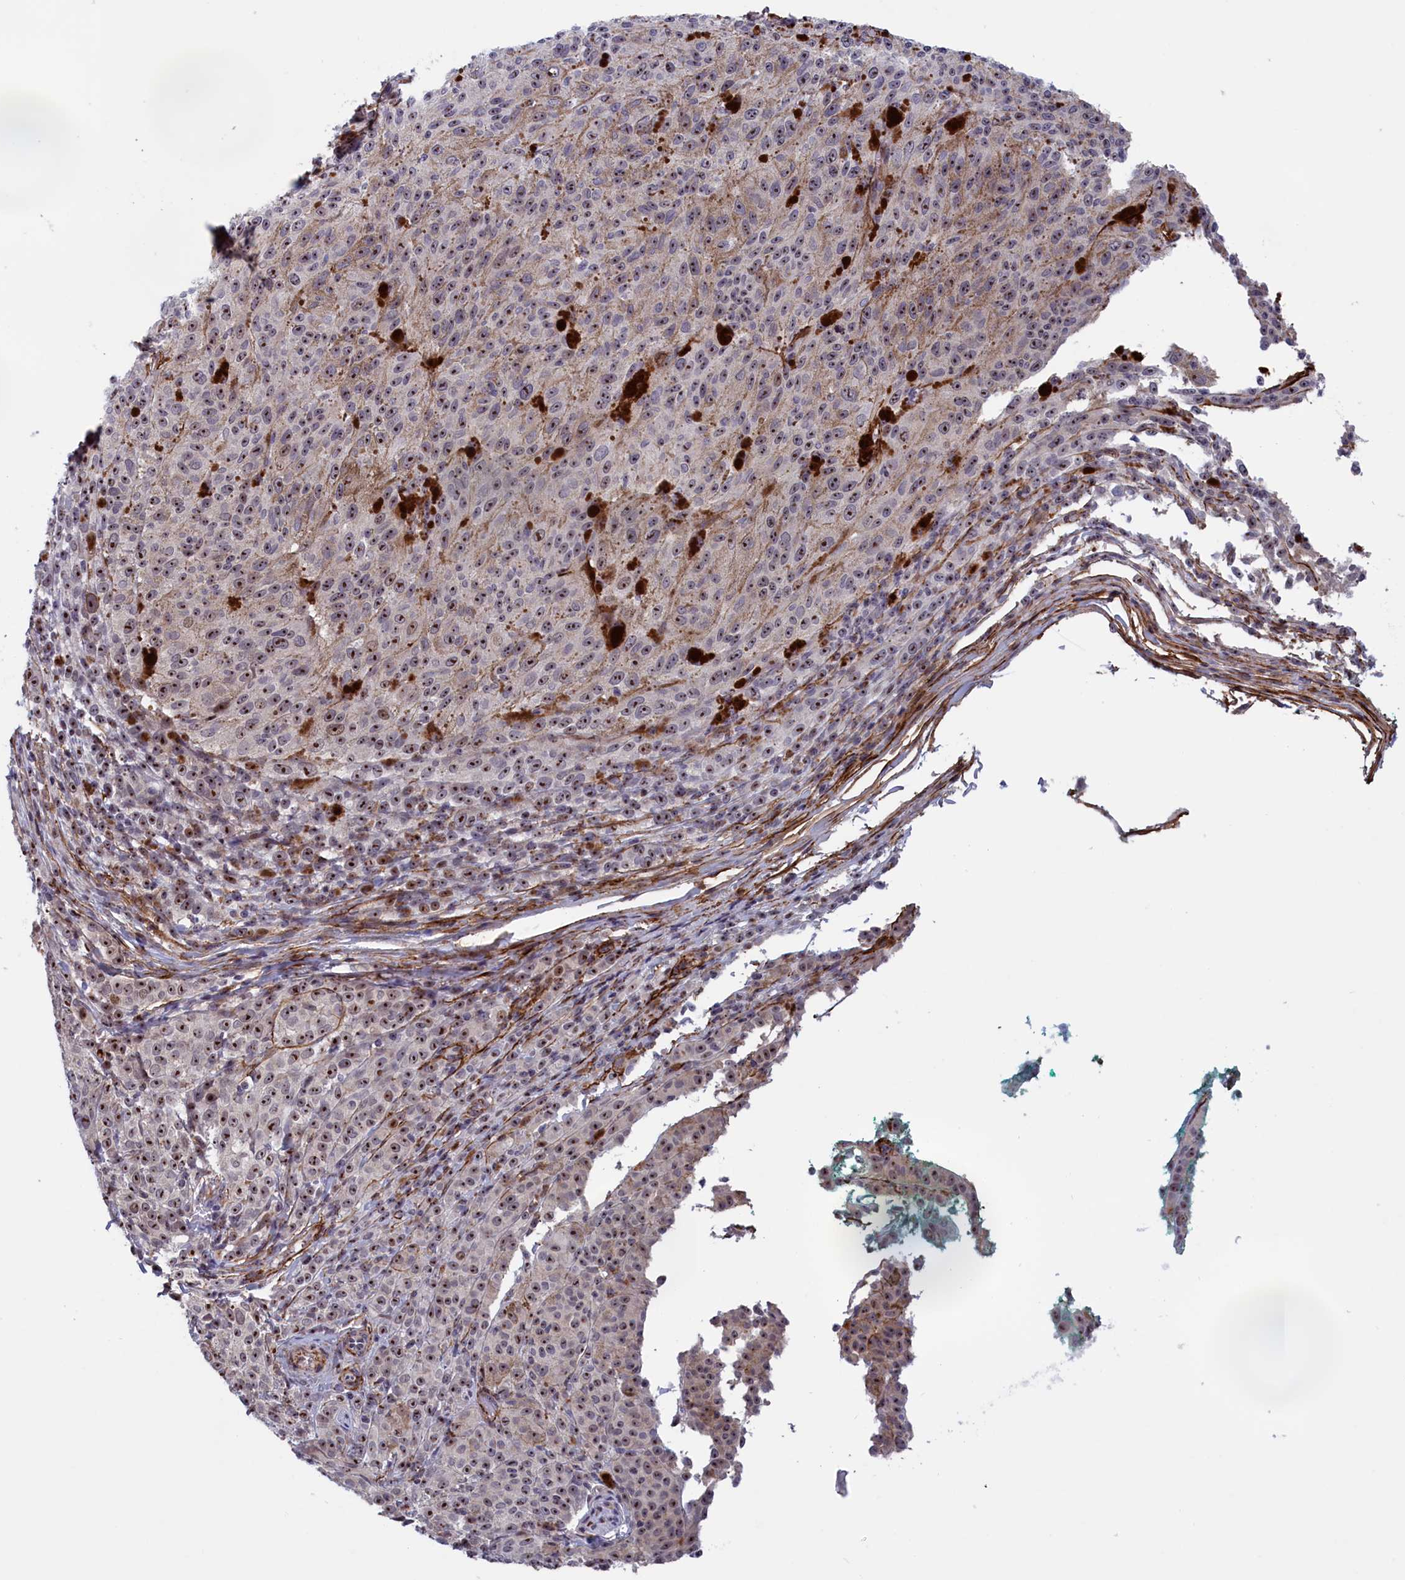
{"staining": {"intensity": "moderate", "quantity": "25%-75%", "location": "nuclear"}, "tissue": "melanoma", "cell_type": "Tumor cells", "image_type": "cancer", "snomed": [{"axis": "morphology", "description": "Malignant melanoma, NOS"}, {"axis": "topography", "description": "Skin"}], "caption": "The photomicrograph shows immunohistochemical staining of melanoma. There is moderate nuclear staining is seen in approximately 25%-75% of tumor cells. (DAB = brown stain, brightfield microscopy at high magnification).", "gene": "PPAN", "patient": {"sex": "female", "age": 52}}